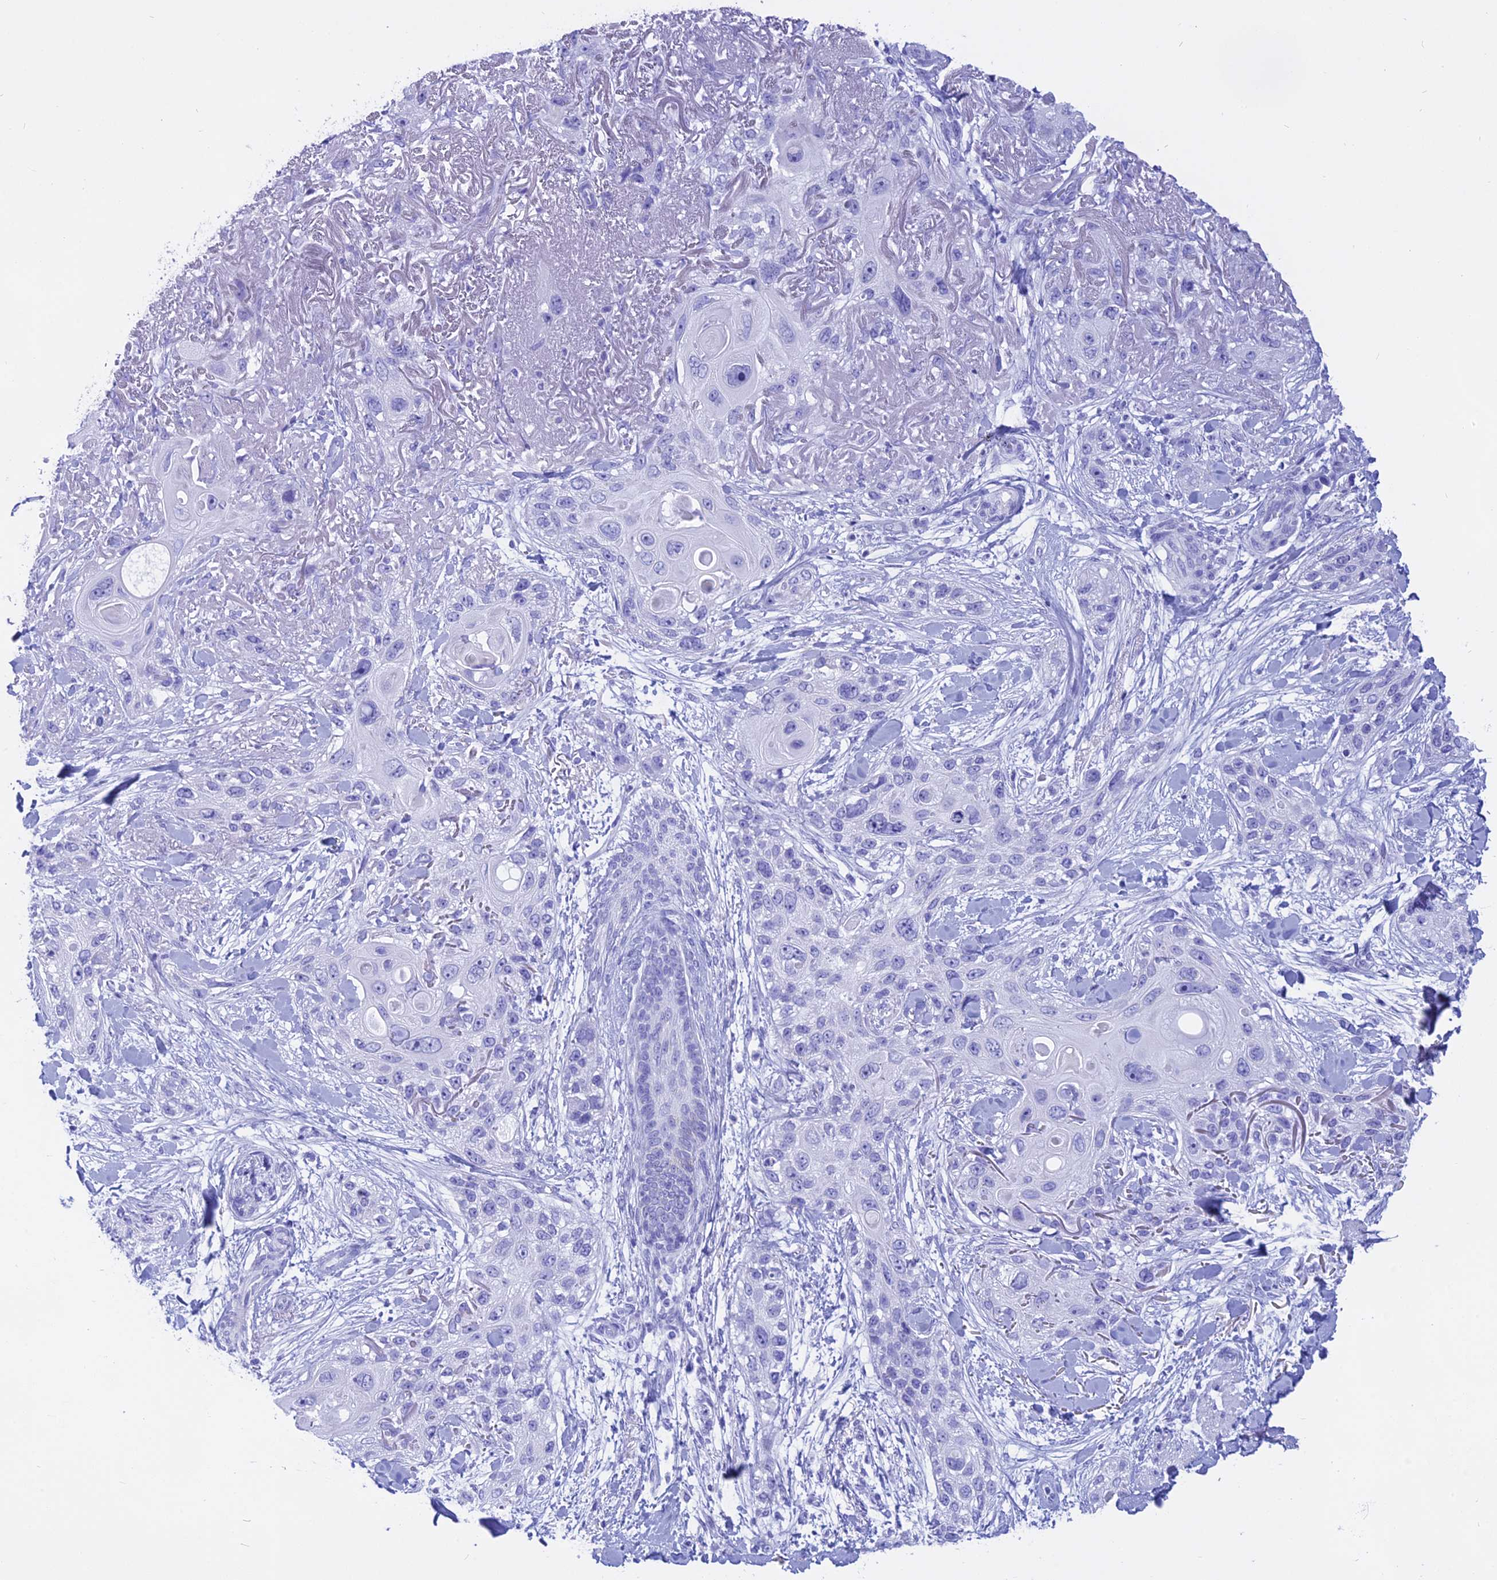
{"staining": {"intensity": "negative", "quantity": "none", "location": "none"}, "tissue": "skin cancer", "cell_type": "Tumor cells", "image_type": "cancer", "snomed": [{"axis": "morphology", "description": "Normal tissue, NOS"}, {"axis": "morphology", "description": "Squamous cell carcinoma, NOS"}, {"axis": "topography", "description": "Skin"}], "caption": "Tumor cells are negative for brown protein staining in skin cancer. (DAB (3,3'-diaminobenzidine) immunohistochemistry visualized using brightfield microscopy, high magnification).", "gene": "ISCA1", "patient": {"sex": "male", "age": 72}}